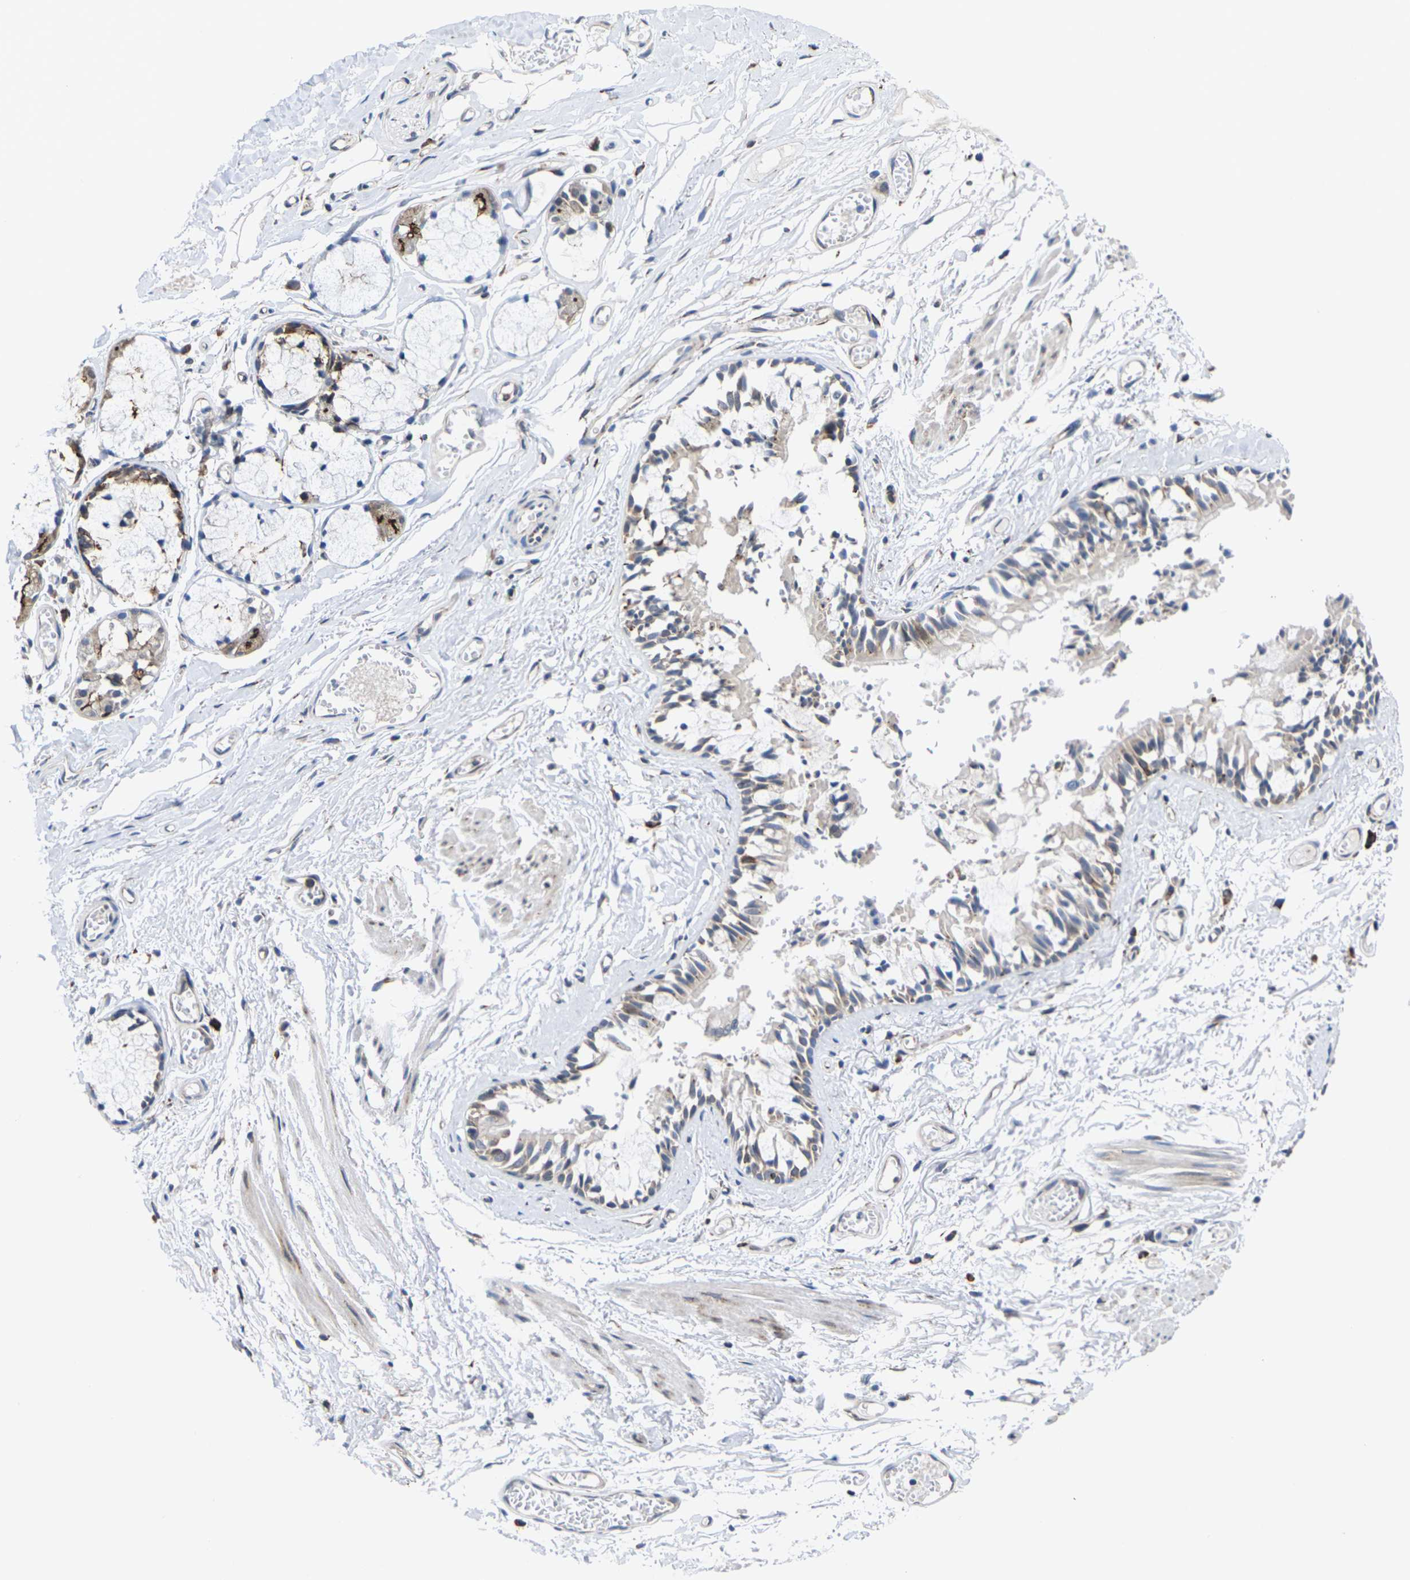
{"staining": {"intensity": "moderate", "quantity": "25%-75%", "location": "cytoplasmic/membranous"}, "tissue": "bronchus", "cell_type": "Respiratory epithelial cells", "image_type": "normal", "snomed": [{"axis": "morphology", "description": "Normal tissue, NOS"}, {"axis": "morphology", "description": "Inflammation, NOS"}, {"axis": "topography", "description": "Cartilage tissue"}, {"axis": "topography", "description": "Lung"}], "caption": "Brown immunohistochemical staining in unremarkable human bronchus reveals moderate cytoplasmic/membranous staining in about 25%-75% of respiratory epithelial cells.", "gene": "PDZK1IP1", "patient": {"sex": "male", "age": 71}}